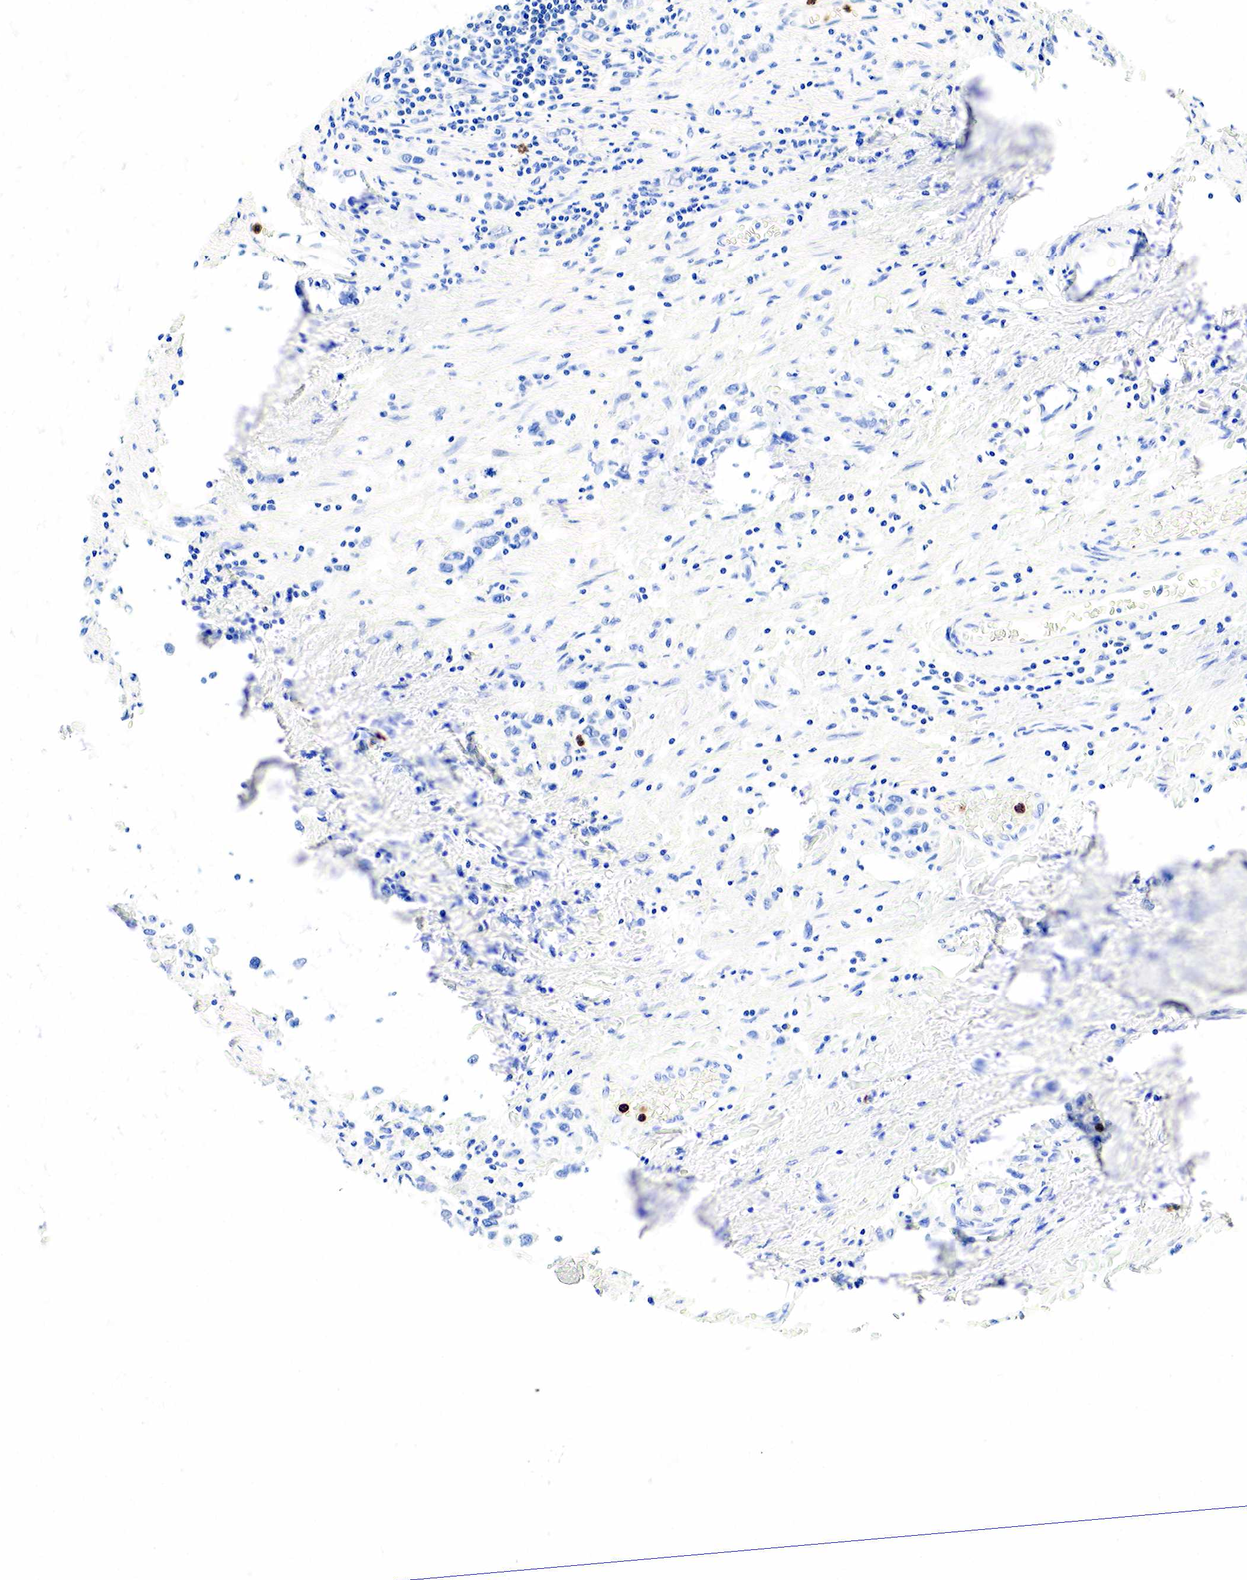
{"staining": {"intensity": "negative", "quantity": "none", "location": "none"}, "tissue": "stomach cancer", "cell_type": "Tumor cells", "image_type": "cancer", "snomed": [{"axis": "morphology", "description": "Adenocarcinoma, NOS"}, {"axis": "topography", "description": "Stomach, upper"}], "caption": "A histopathology image of human stomach cancer is negative for staining in tumor cells.", "gene": "FUT4", "patient": {"sex": "male", "age": 76}}